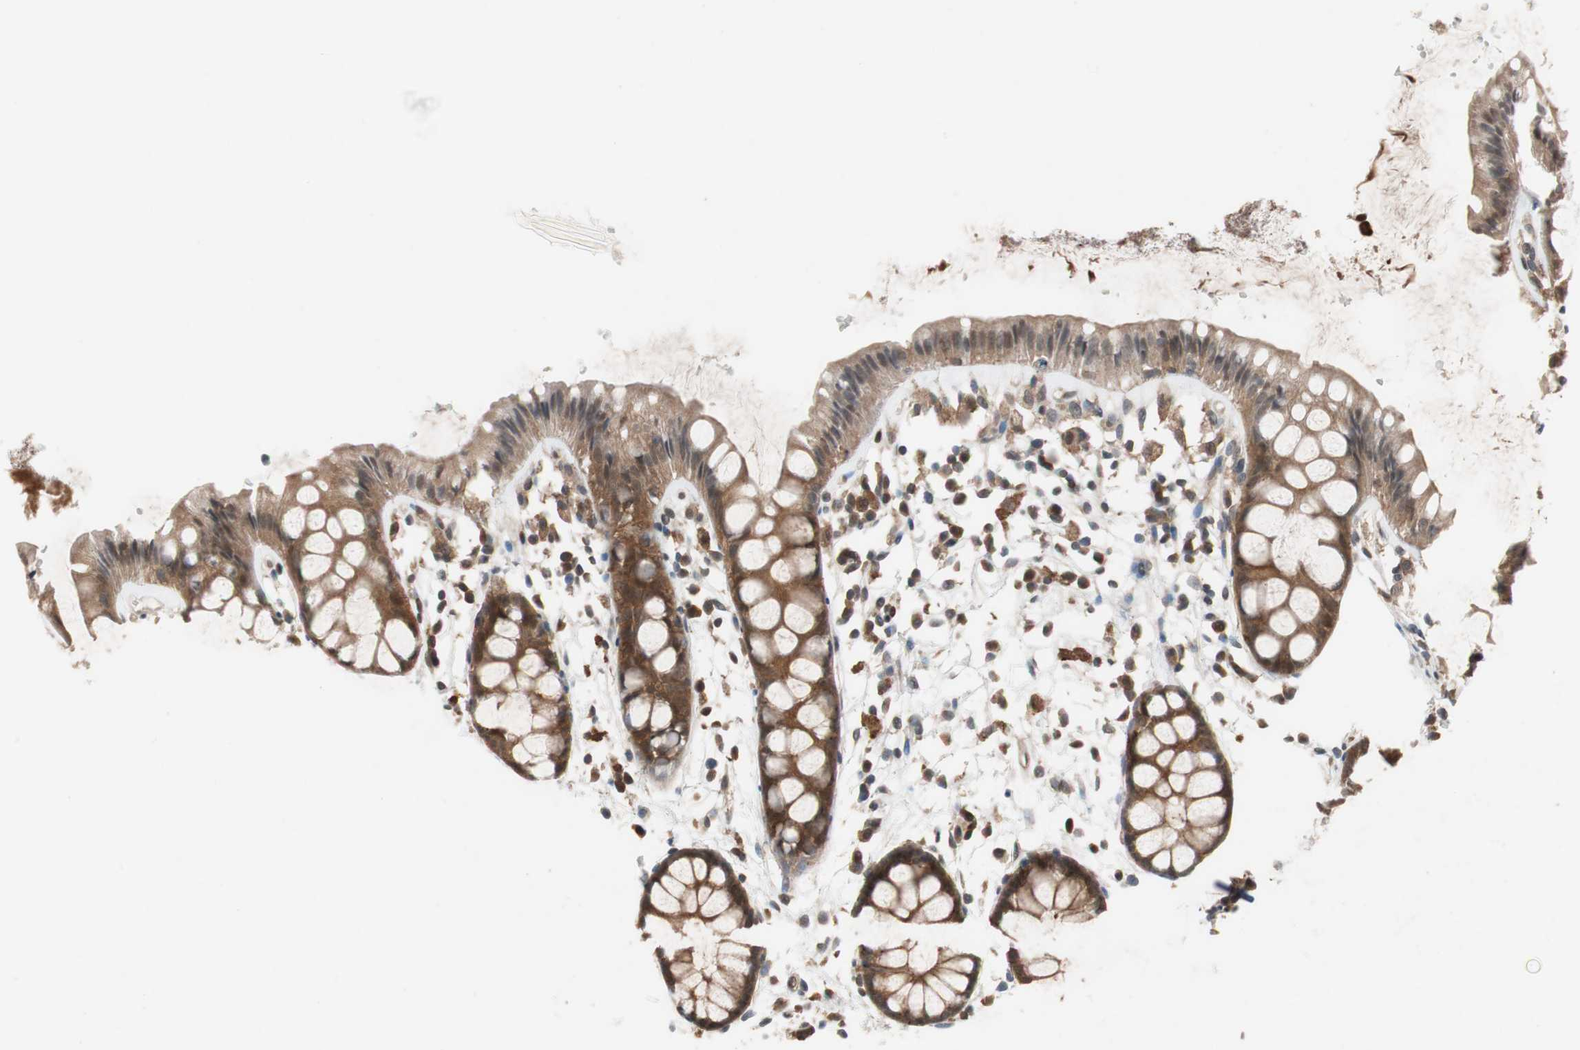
{"staining": {"intensity": "moderate", "quantity": ">75%", "location": "cytoplasmic/membranous,nuclear"}, "tissue": "rectum", "cell_type": "Glandular cells", "image_type": "normal", "snomed": [{"axis": "morphology", "description": "Normal tissue, NOS"}, {"axis": "topography", "description": "Rectum"}], "caption": "High-power microscopy captured an immunohistochemistry micrograph of normal rectum, revealing moderate cytoplasmic/membranous,nuclear staining in approximately >75% of glandular cells. Immunohistochemistry (ihc) stains the protein of interest in brown and the nuclei are stained blue.", "gene": "GALT", "patient": {"sex": "female", "age": 66}}